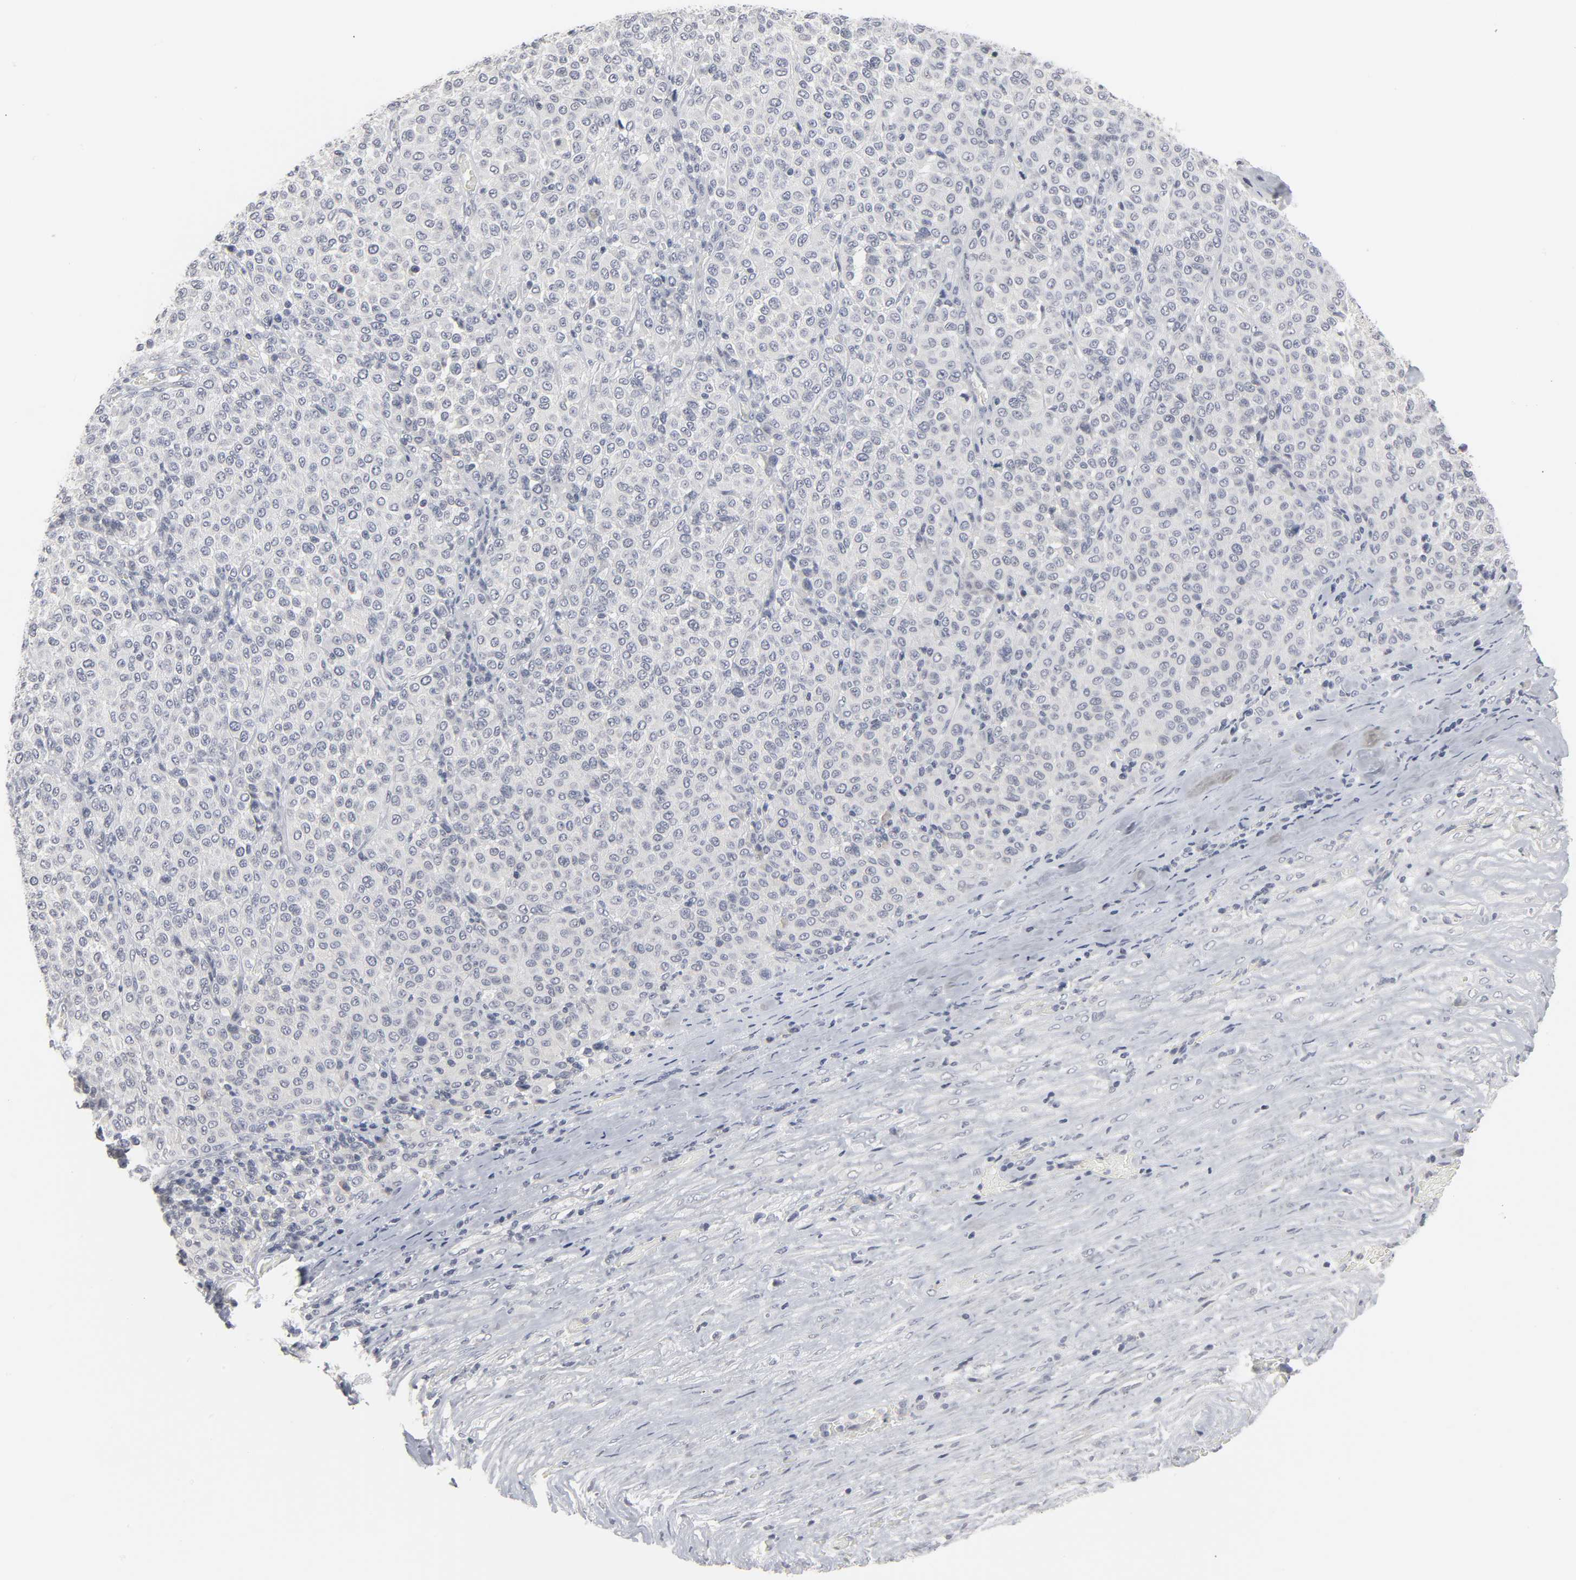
{"staining": {"intensity": "negative", "quantity": "none", "location": "none"}, "tissue": "melanoma", "cell_type": "Tumor cells", "image_type": "cancer", "snomed": [{"axis": "morphology", "description": "Malignant melanoma, Metastatic site"}, {"axis": "topography", "description": "Pancreas"}], "caption": "Immunohistochemistry (IHC) histopathology image of neoplastic tissue: human malignant melanoma (metastatic site) stained with DAB displays no significant protein staining in tumor cells.", "gene": "TCAP", "patient": {"sex": "female", "age": 30}}